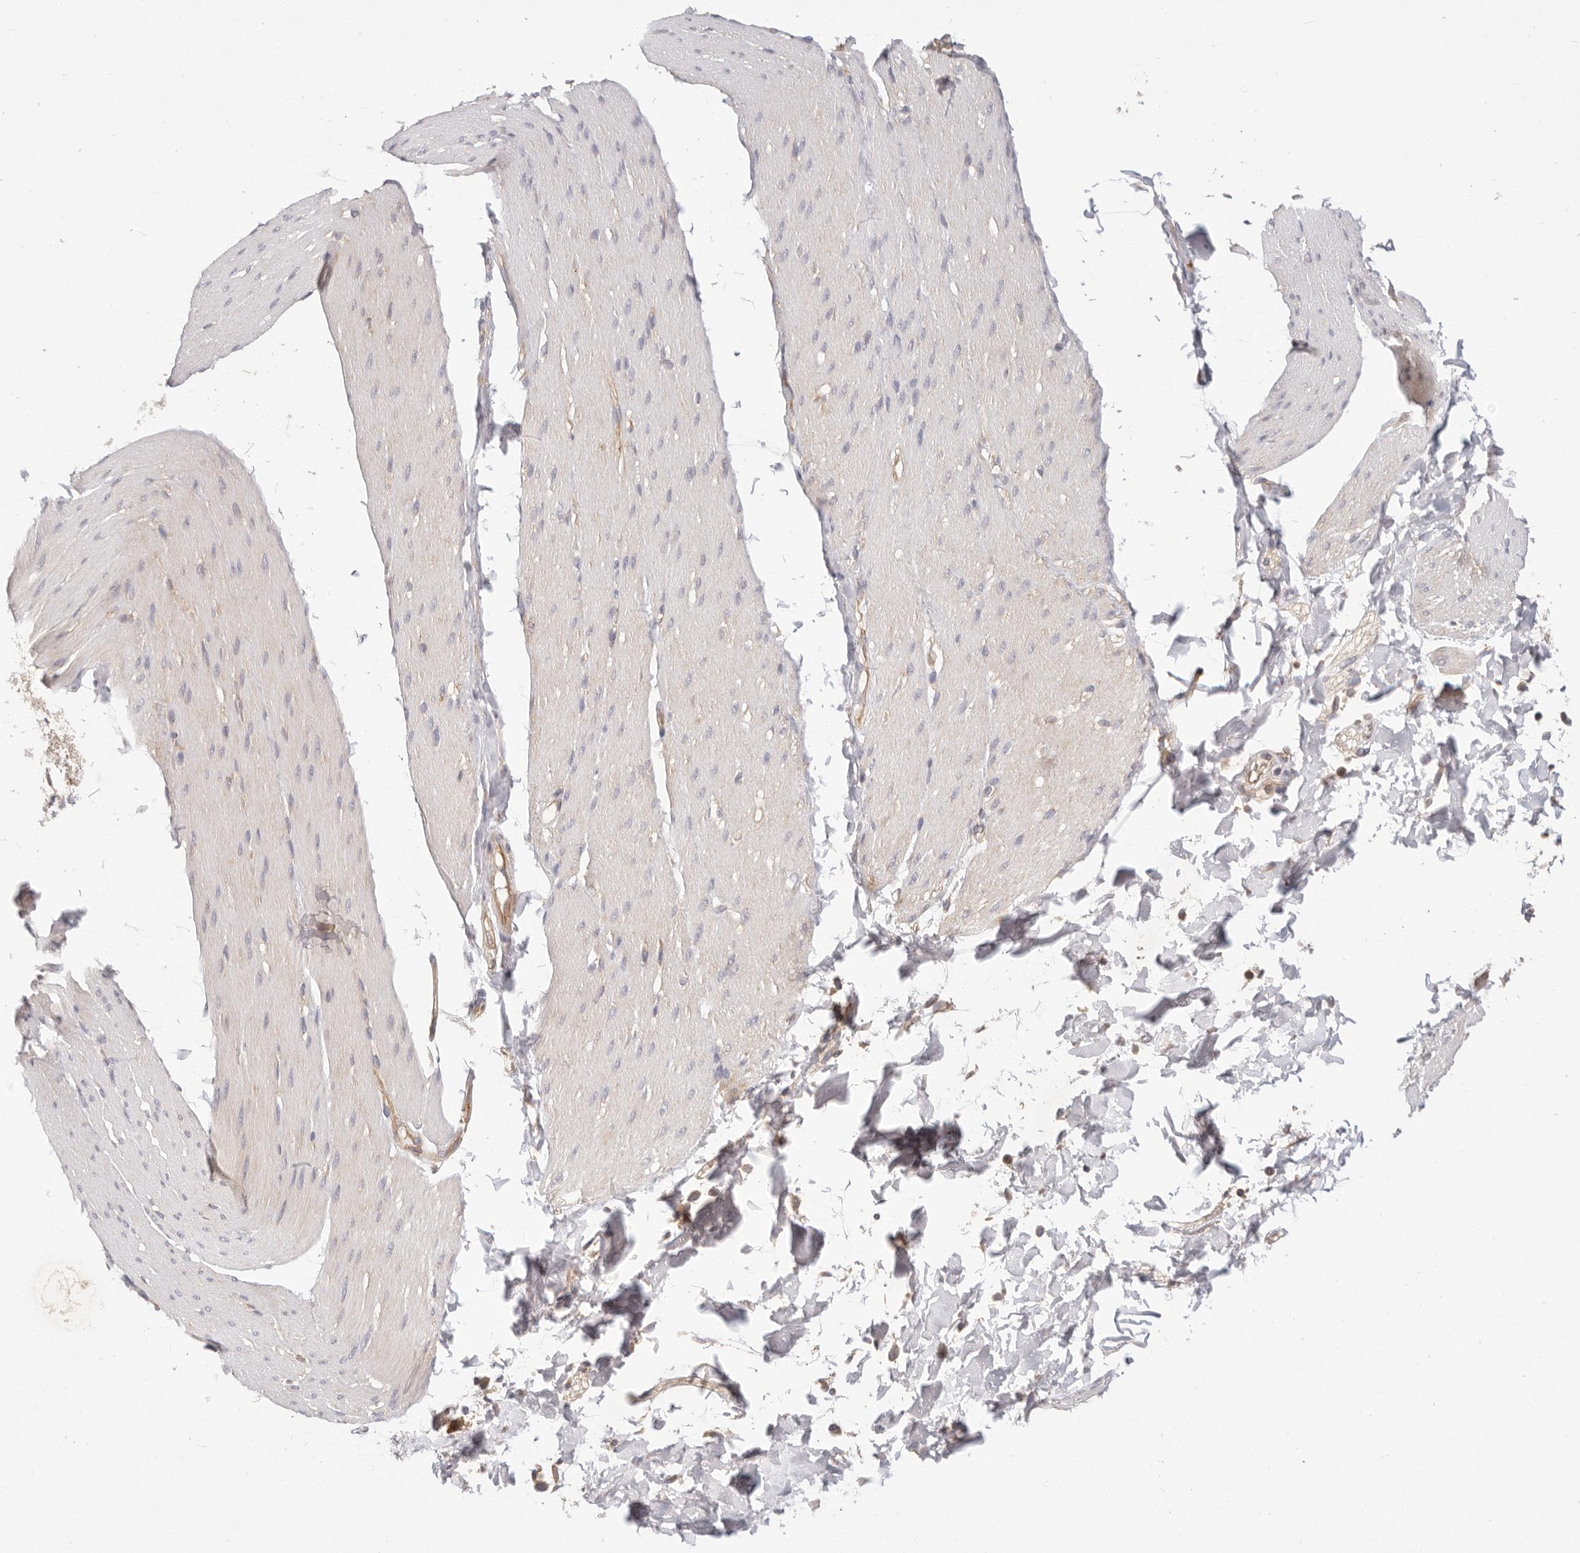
{"staining": {"intensity": "weak", "quantity": "<25%", "location": "cytoplasmic/membranous"}, "tissue": "smooth muscle", "cell_type": "Smooth muscle cells", "image_type": "normal", "snomed": [{"axis": "morphology", "description": "Normal tissue, NOS"}, {"axis": "topography", "description": "Smooth muscle"}, {"axis": "topography", "description": "Small intestine"}], "caption": "The IHC photomicrograph has no significant staining in smooth muscle cells of smooth muscle. Brightfield microscopy of IHC stained with DAB (3,3'-diaminobenzidine) (brown) and hematoxylin (blue), captured at high magnification.", "gene": "KCMF1", "patient": {"sex": "female", "age": 84}}